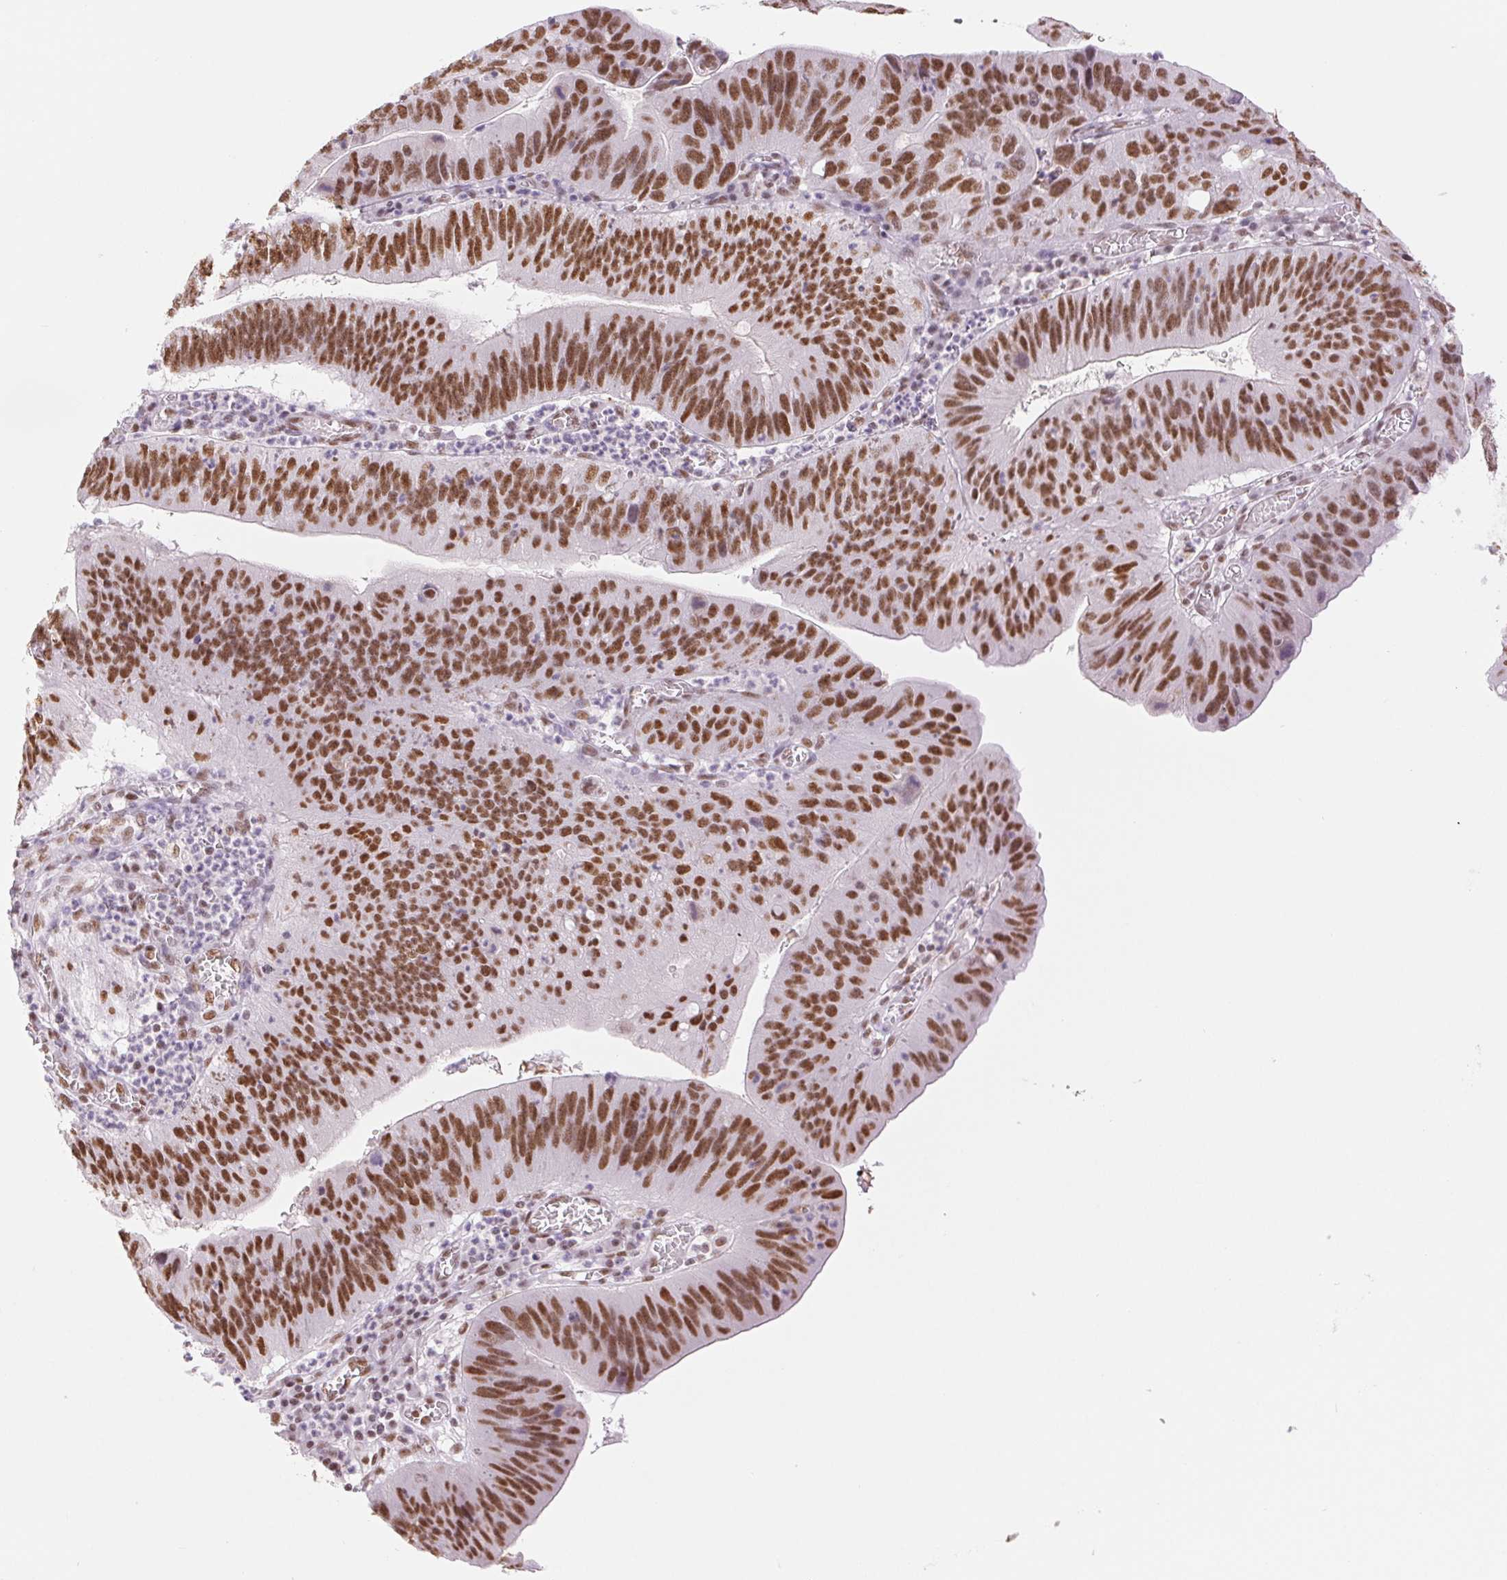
{"staining": {"intensity": "moderate", "quantity": ">75%", "location": "nuclear"}, "tissue": "stomach cancer", "cell_type": "Tumor cells", "image_type": "cancer", "snomed": [{"axis": "morphology", "description": "Adenocarcinoma, NOS"}, {"axis": "topography", "description": "Stomach"}], "caption": "Immunohistochemical staining of human stomach adenocarcinoma exhibits medium levels of moderate nuclear protein expression in about >75% of tumor cells.", "gene": "ZFR2", "patient": {"sex": "male", "age": 59}}